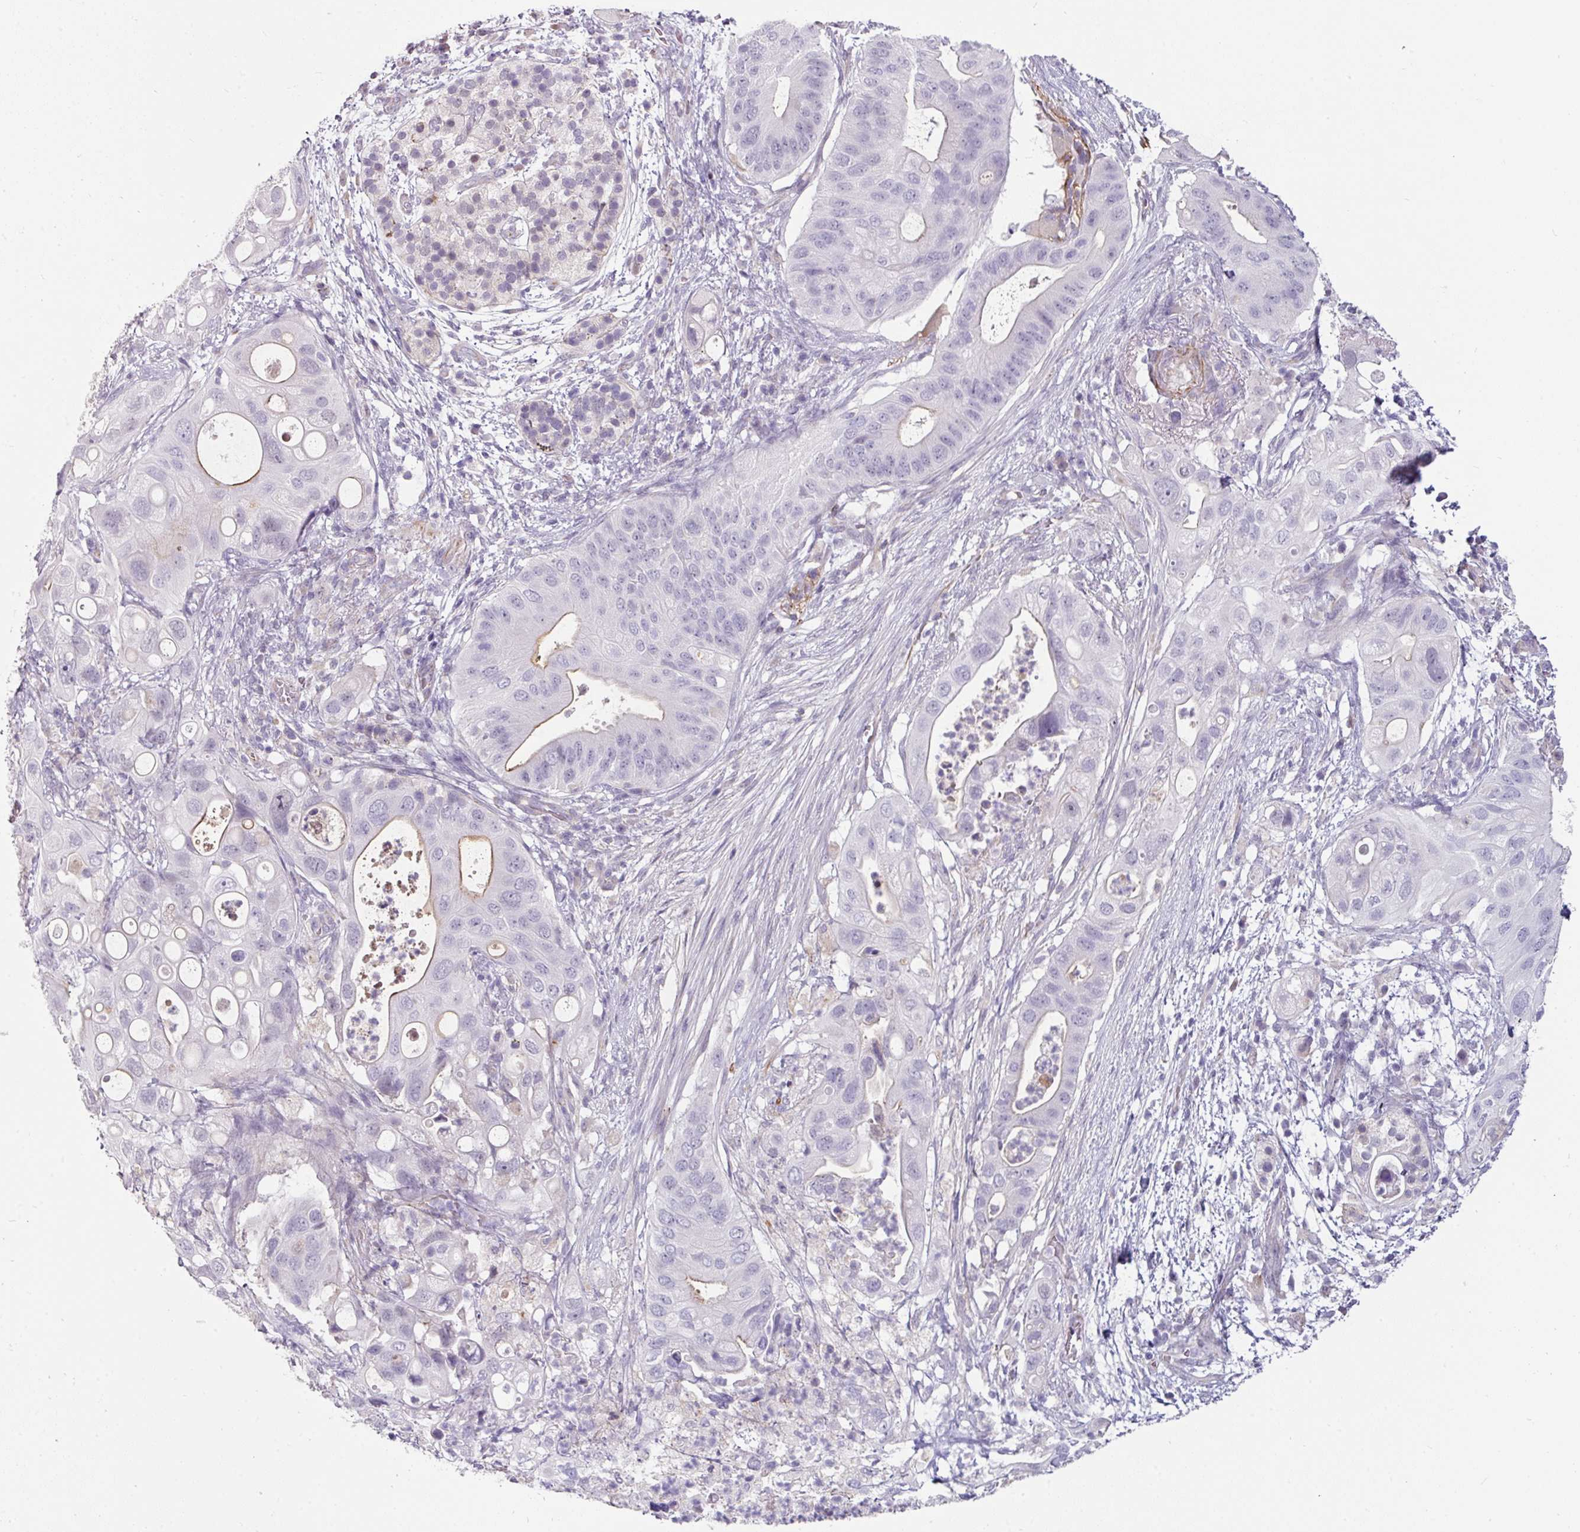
{"staining": {"intensity": "weak", "quantity": "<25%", "location": "cytoplasmic/membranous"}, "tissue": "pancreatic cancer", "cell_type": "Tumor cells", "image_type": "cancer", "snomed": [{"axis": "morphology", "description": "Adenocarcinoma, NOS"}, {"axis": "topography", "description": "Pancreas"}], "caption": "An immunohistochemistry micrograph of pancreatic adenocarcinoma is shown. There is no staining in tumor cells of pancreatic adenocarcinoma. The staining was performed using DAB to visualize the protein expression in brown, while the nuclei were stained in blue with hematoxylin (Magnification: 20x).", "gene": "EYA3", "patient": {"sex": "female", "age": 72}}